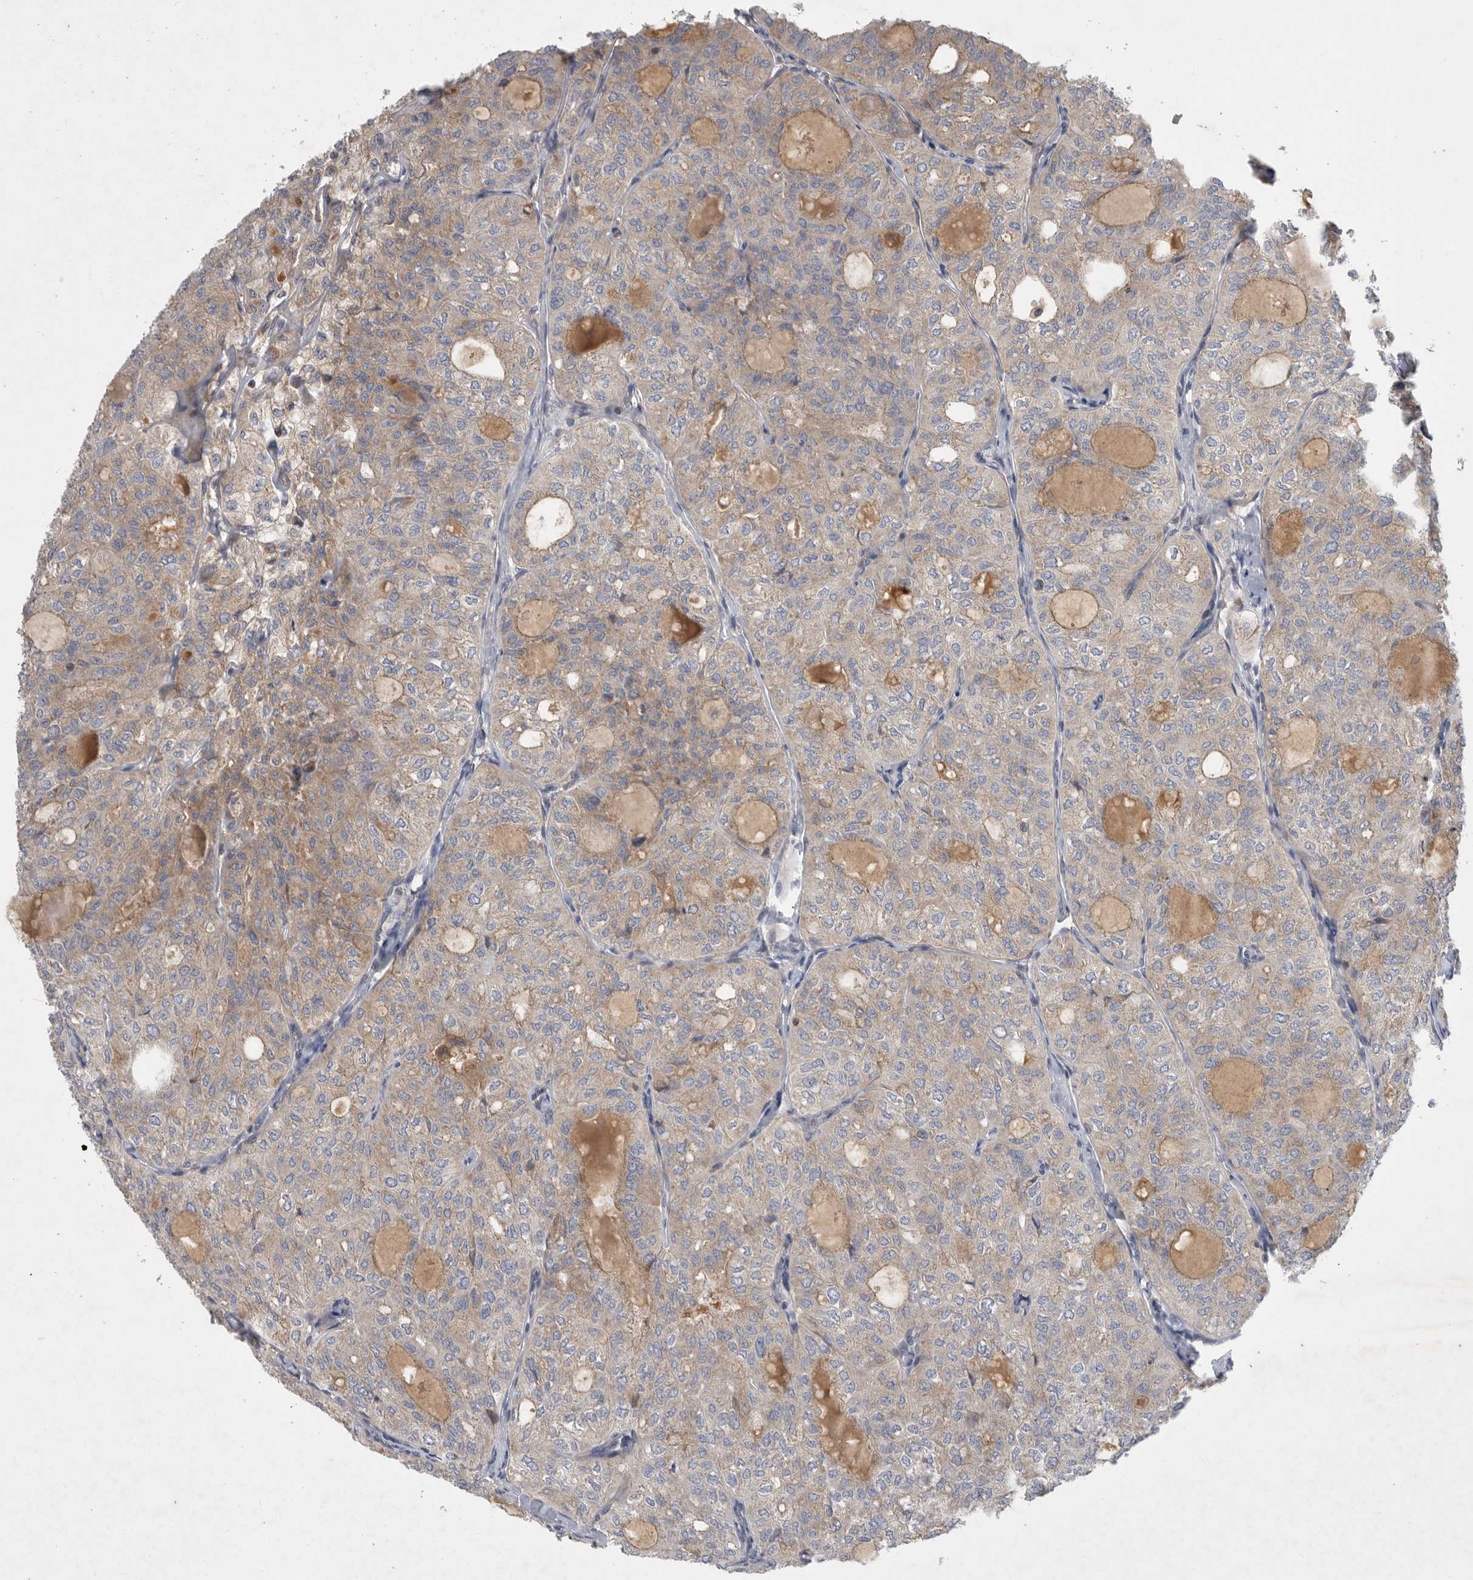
{"staining": {"intensity": "weak", "quantity": "<25%", "location": "cytoplasmic/membranous"}, "tissue": "thyroid cancer", "cell_type": "Tumor cells", "image_type": "cancer", "snomed": [{"axis": "morphology", "description": "Follicular adenoma carcinoma, NOS"}, {"axis": "topography", "description": "Thyroid gland"}], "caption": "The immunohistochemistry histopathology image has no significant expression in tumor cells of follicular adenoma carcinoma (thyroid) tissue. The staining is performed using DAB (3,3'-diaminobenzidine) brown chromogen with nuclei counter-stained in using hematoxylin.", "gene": "C1orf109", "patient": {"sex": "male", "age": 75}}